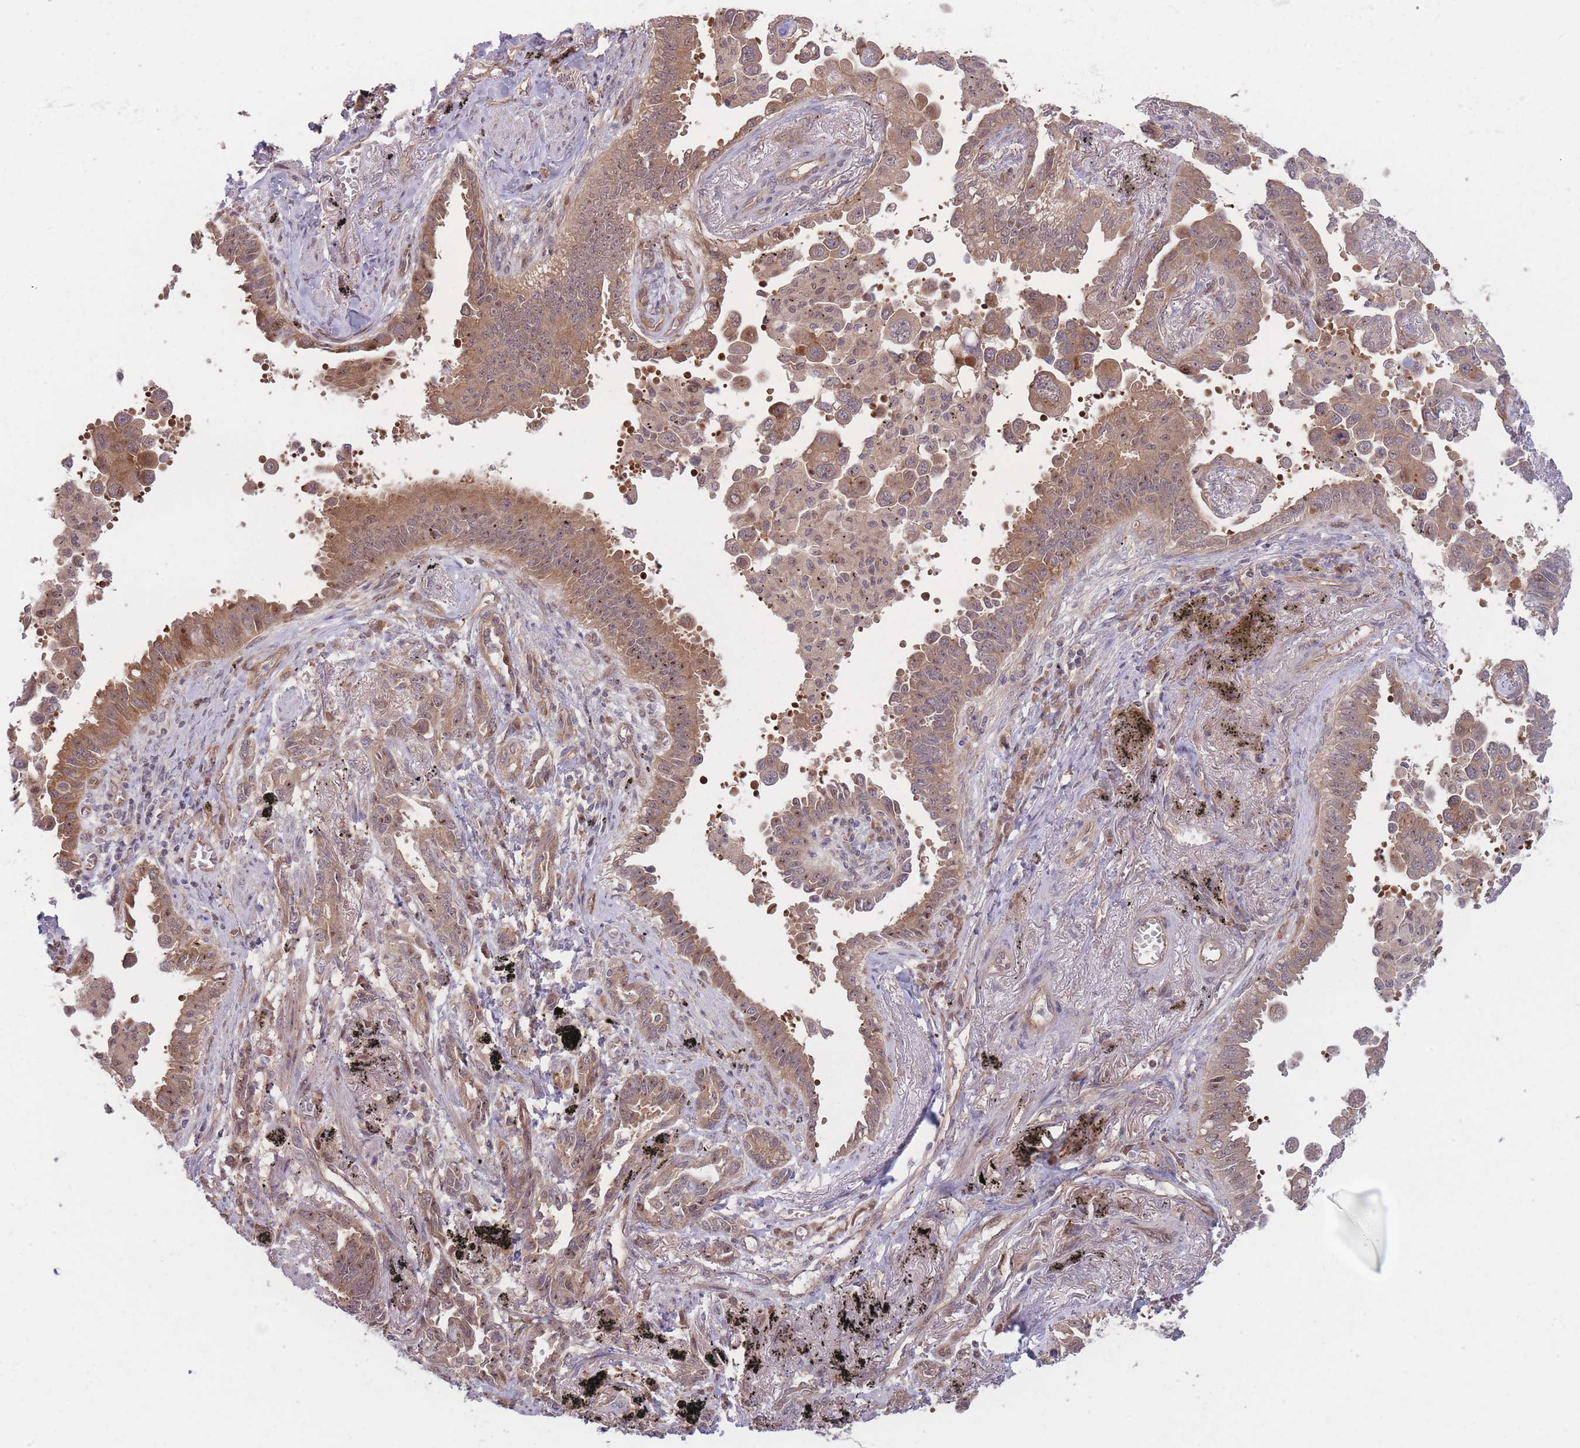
{"staining": {"intensity": "moderate", "quantity": ">75%", "location": "cytoplasmic/membranous"}, "tissue": "lung cancer", "cell_type": "Tumor cells", "image_type": "cancer", "snomed": [{"axis": "morphology", "description": "Adenocarcinoma, NOS"}, {"axis": "topography", "description": "Lung"}], "caption": "Brown immunohistochemical staining in human adenocarcinoma (lung) exhibits moderate cytoplasmic/membranous staining in approximately >75% of tumor cells.", "gene": "RPS18", "patient": {"sex": "male", "age": 67}}